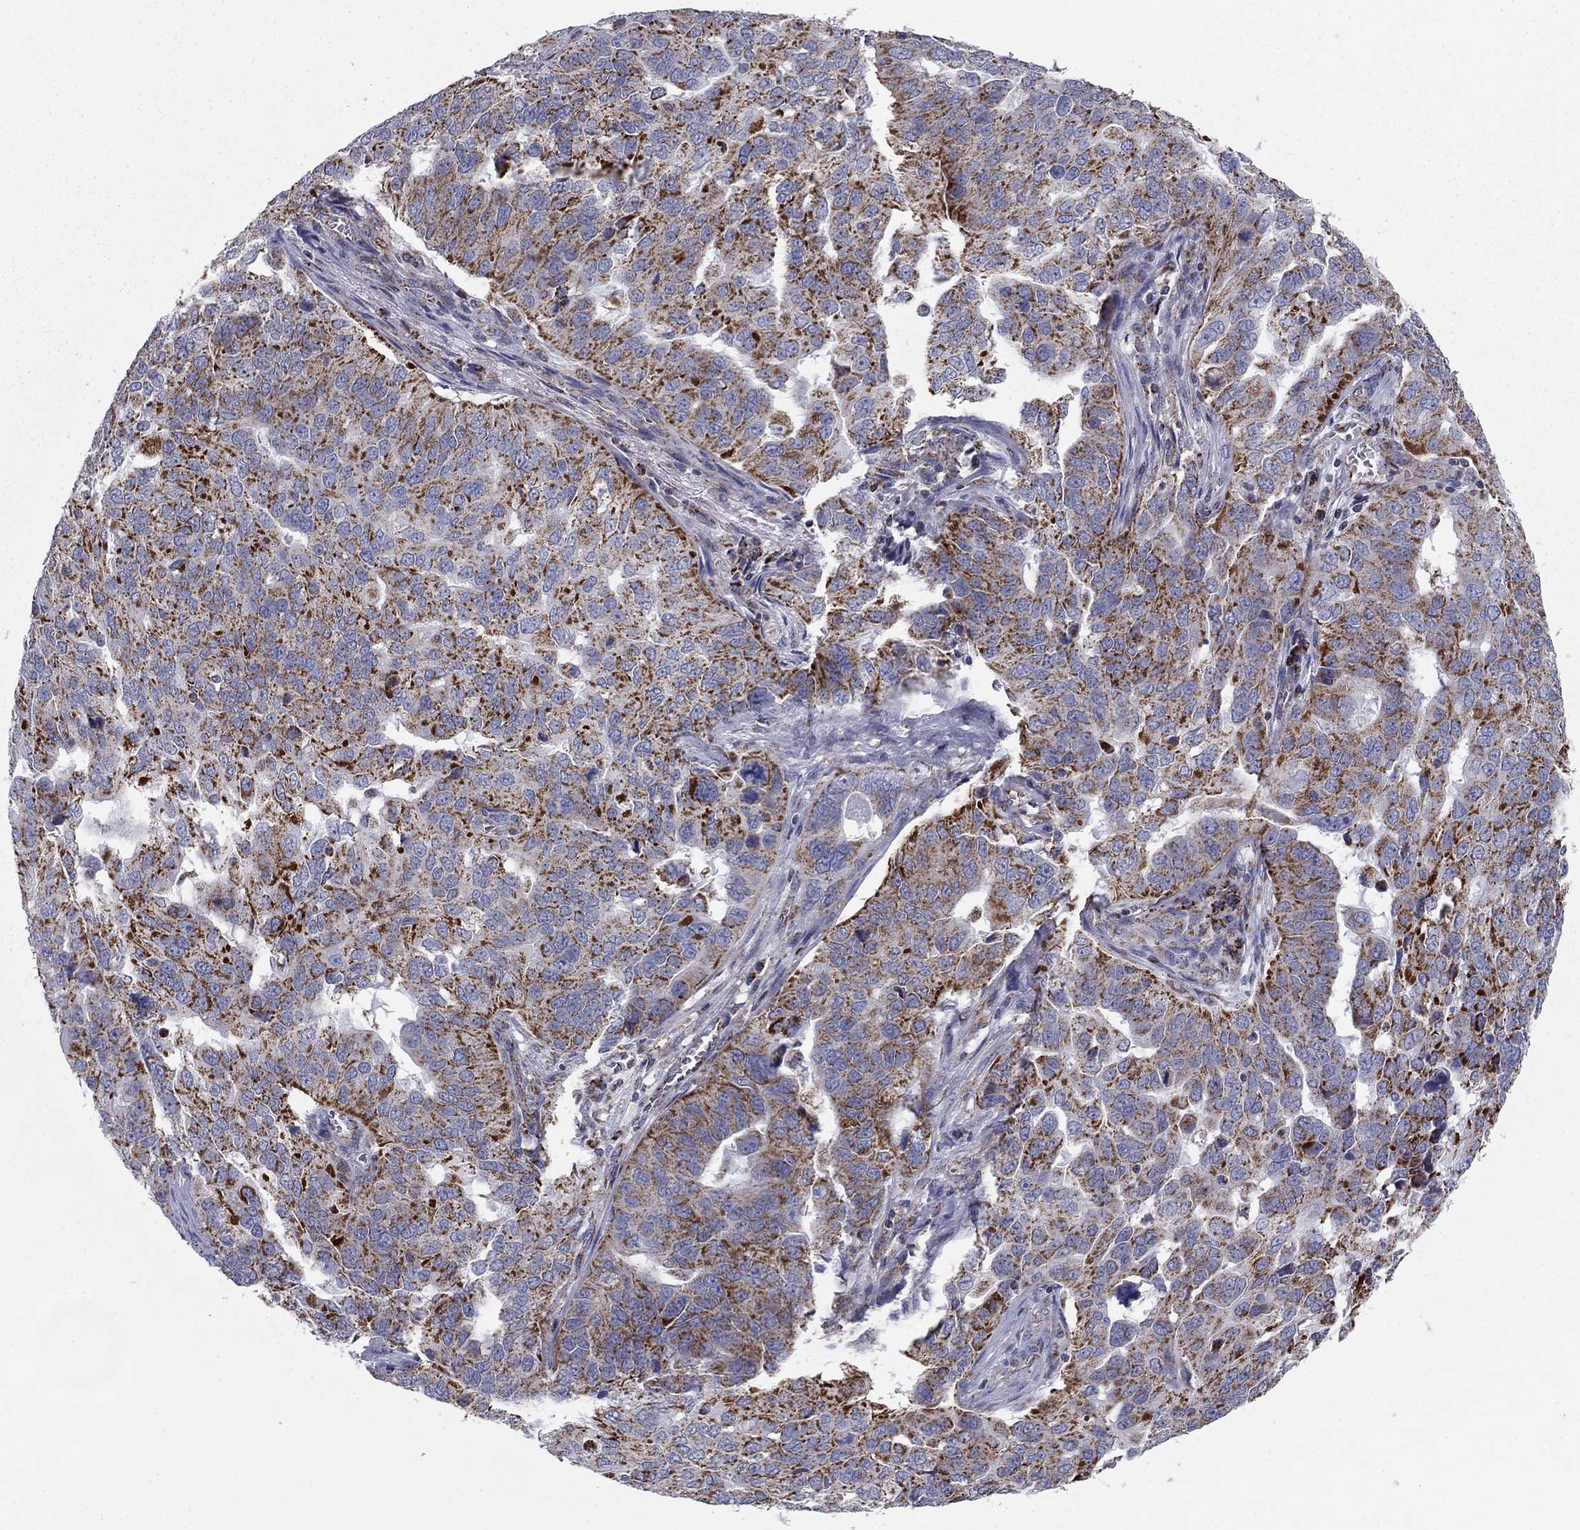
{"staining": {"intensity": "strong", "quantity": "25%-75%", "location": "cytoplasmic/membranous"}, "tissue": "ovarian cancer", "cell_type": "Tumor cells", "image_type": "cancer", "snomed": [{"axis": "morphology", "description": "Carcinoma, endometroid"}, {"axis": "topography", "description": "Soft tissue"}, {"axis": "topography", "description": "Ovary"}], "caption": "Ovarian endometroid carcinoma was stained to show a protein in brown. There is high levels of strong cytoplasmic/membranous positivity in about 25%-75% of tumor cells. Nuclei are stained in blue.", "gene": "NDUFV1", "patient": {"sex": "female", "age": 52}}